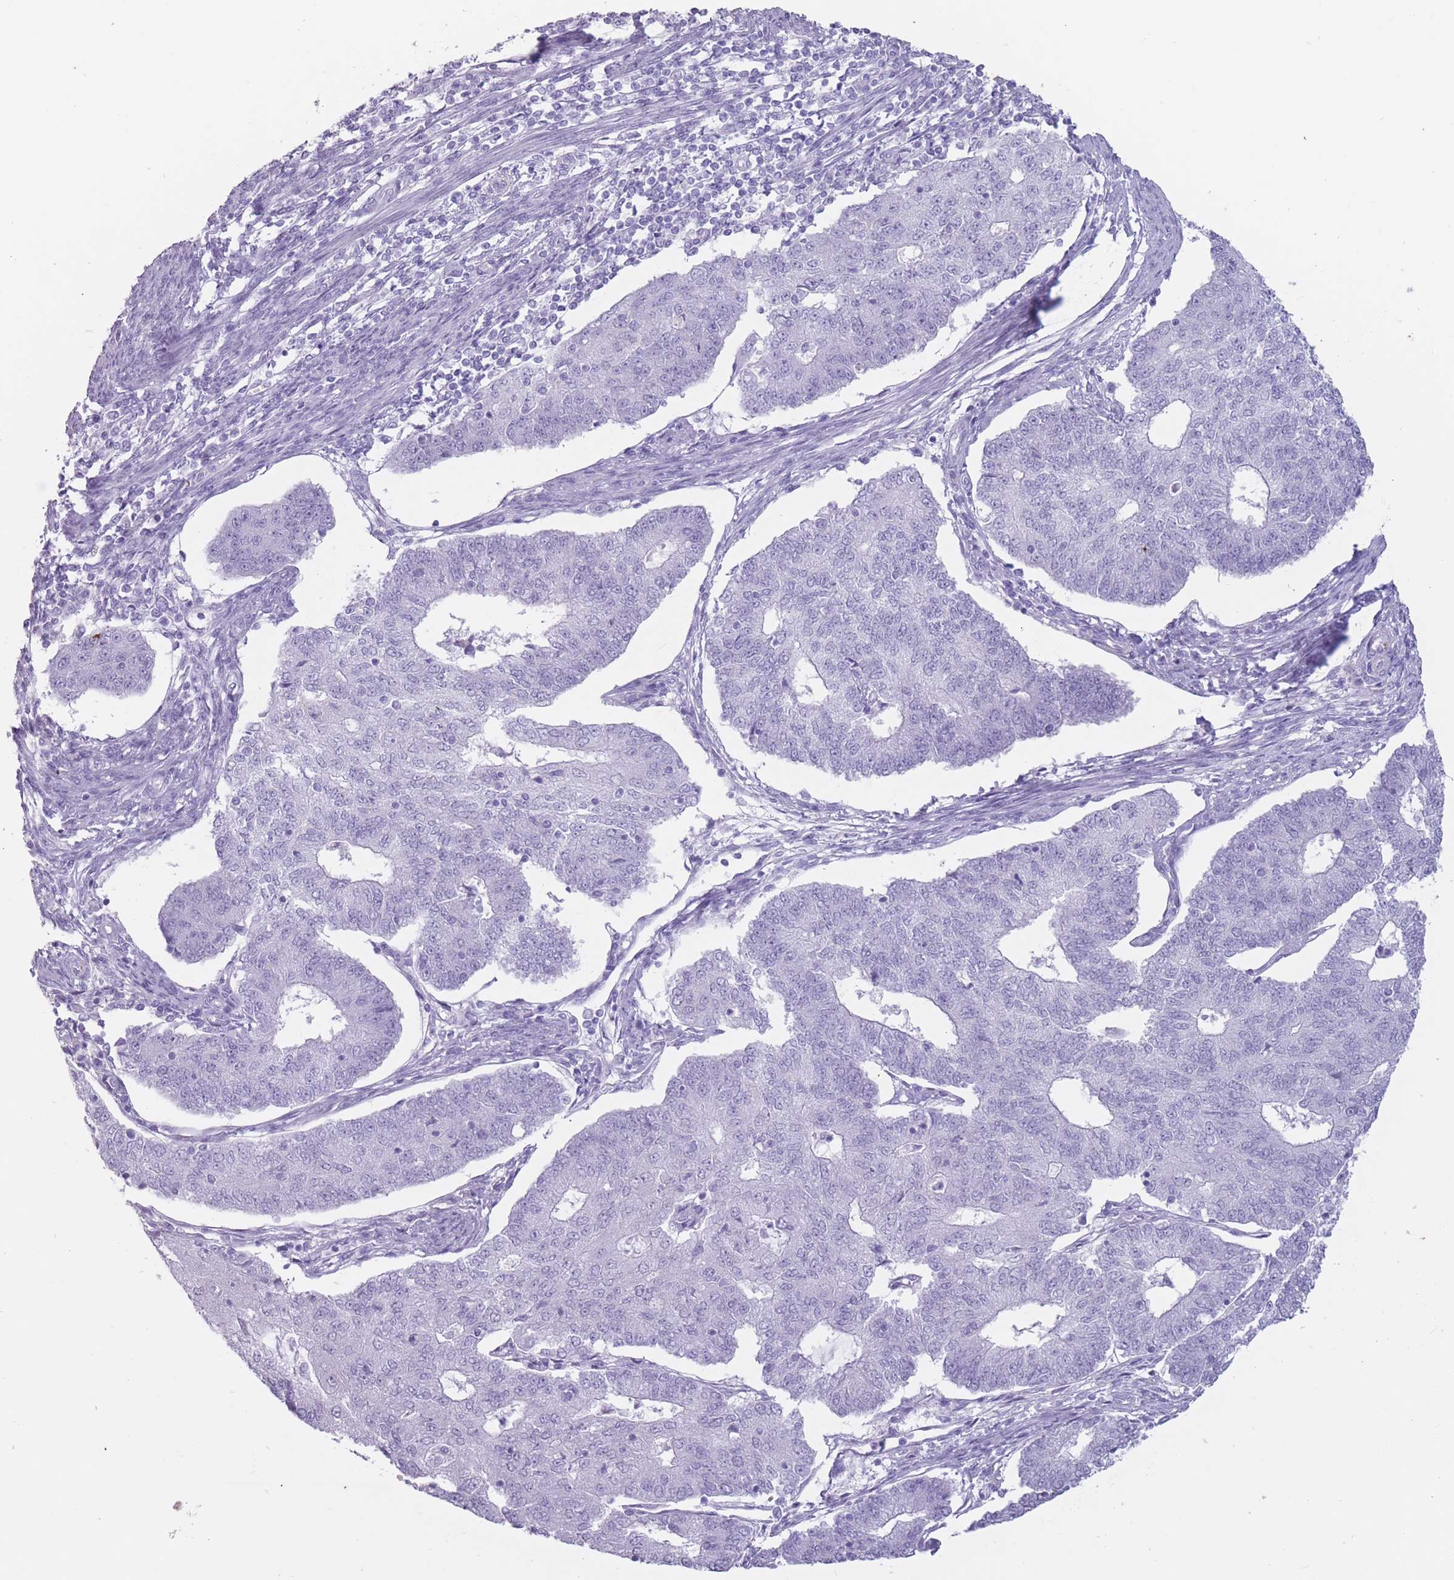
{"staining": {"intensity": "negative", "quantity": "none", "location": "none"}, "tissue": "endometrial cancer", "cell_type": "Tumor cells", "image_type": "cancer", "snomed": [{"axis": "morphology", "description": "Adenocarcinoma, NOS"}, {"axis": "topography", "description": "Endometrium"}], "caption": "High magnification brightfield microscopy of adenocarcinoma (endometrial) stained with DAB (brown) and counterstained with hematoxylin (blue): tumor cells show no significant staining. (DAB (3,3'-diaminobenzidine) immunohistochemistry with hematoxylin counter stain).", "gene": "PNMA3", "patient": {"sex": "female", "age": 56}}